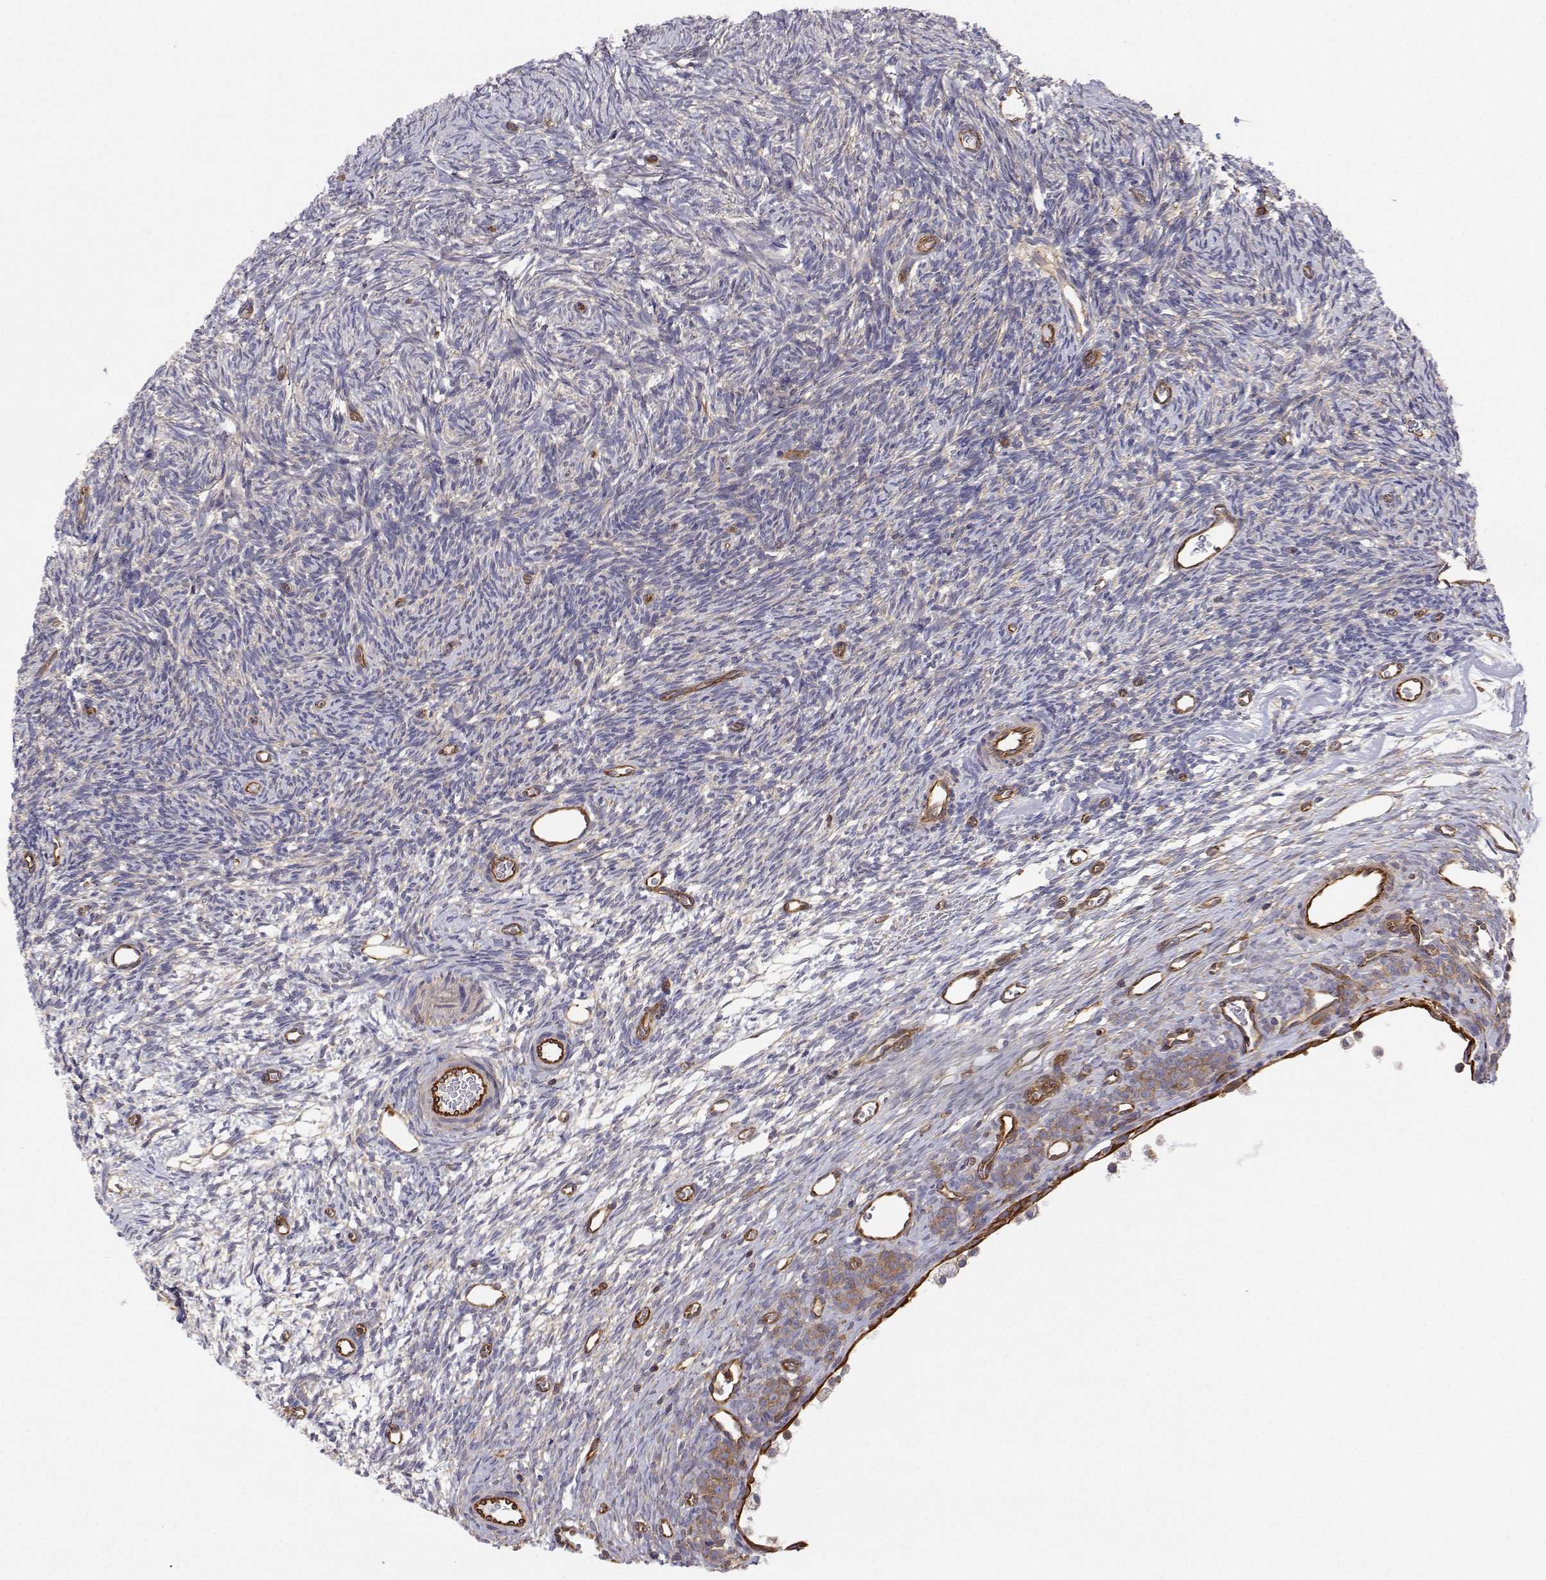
{"staining": {"intensity": "weak", "quantity": "25%-75%", "location": "cytoplasmic/membranous"}, "tissue": "ovary", "cell_type": "Follicle cells", "image_type": "normal", "snomed": [{"axis": "morphology", "description": "Normal tissue, NOS"}, {"axis": "topography", "description": "Ovary"}], "caption": "Weak cytoplasmic/membranous expression is identified in about 25%-75% of follicle cells in unremarkable ovary.", "gene": "MYH9", "patient": {"sex": "female", "age": 34}}